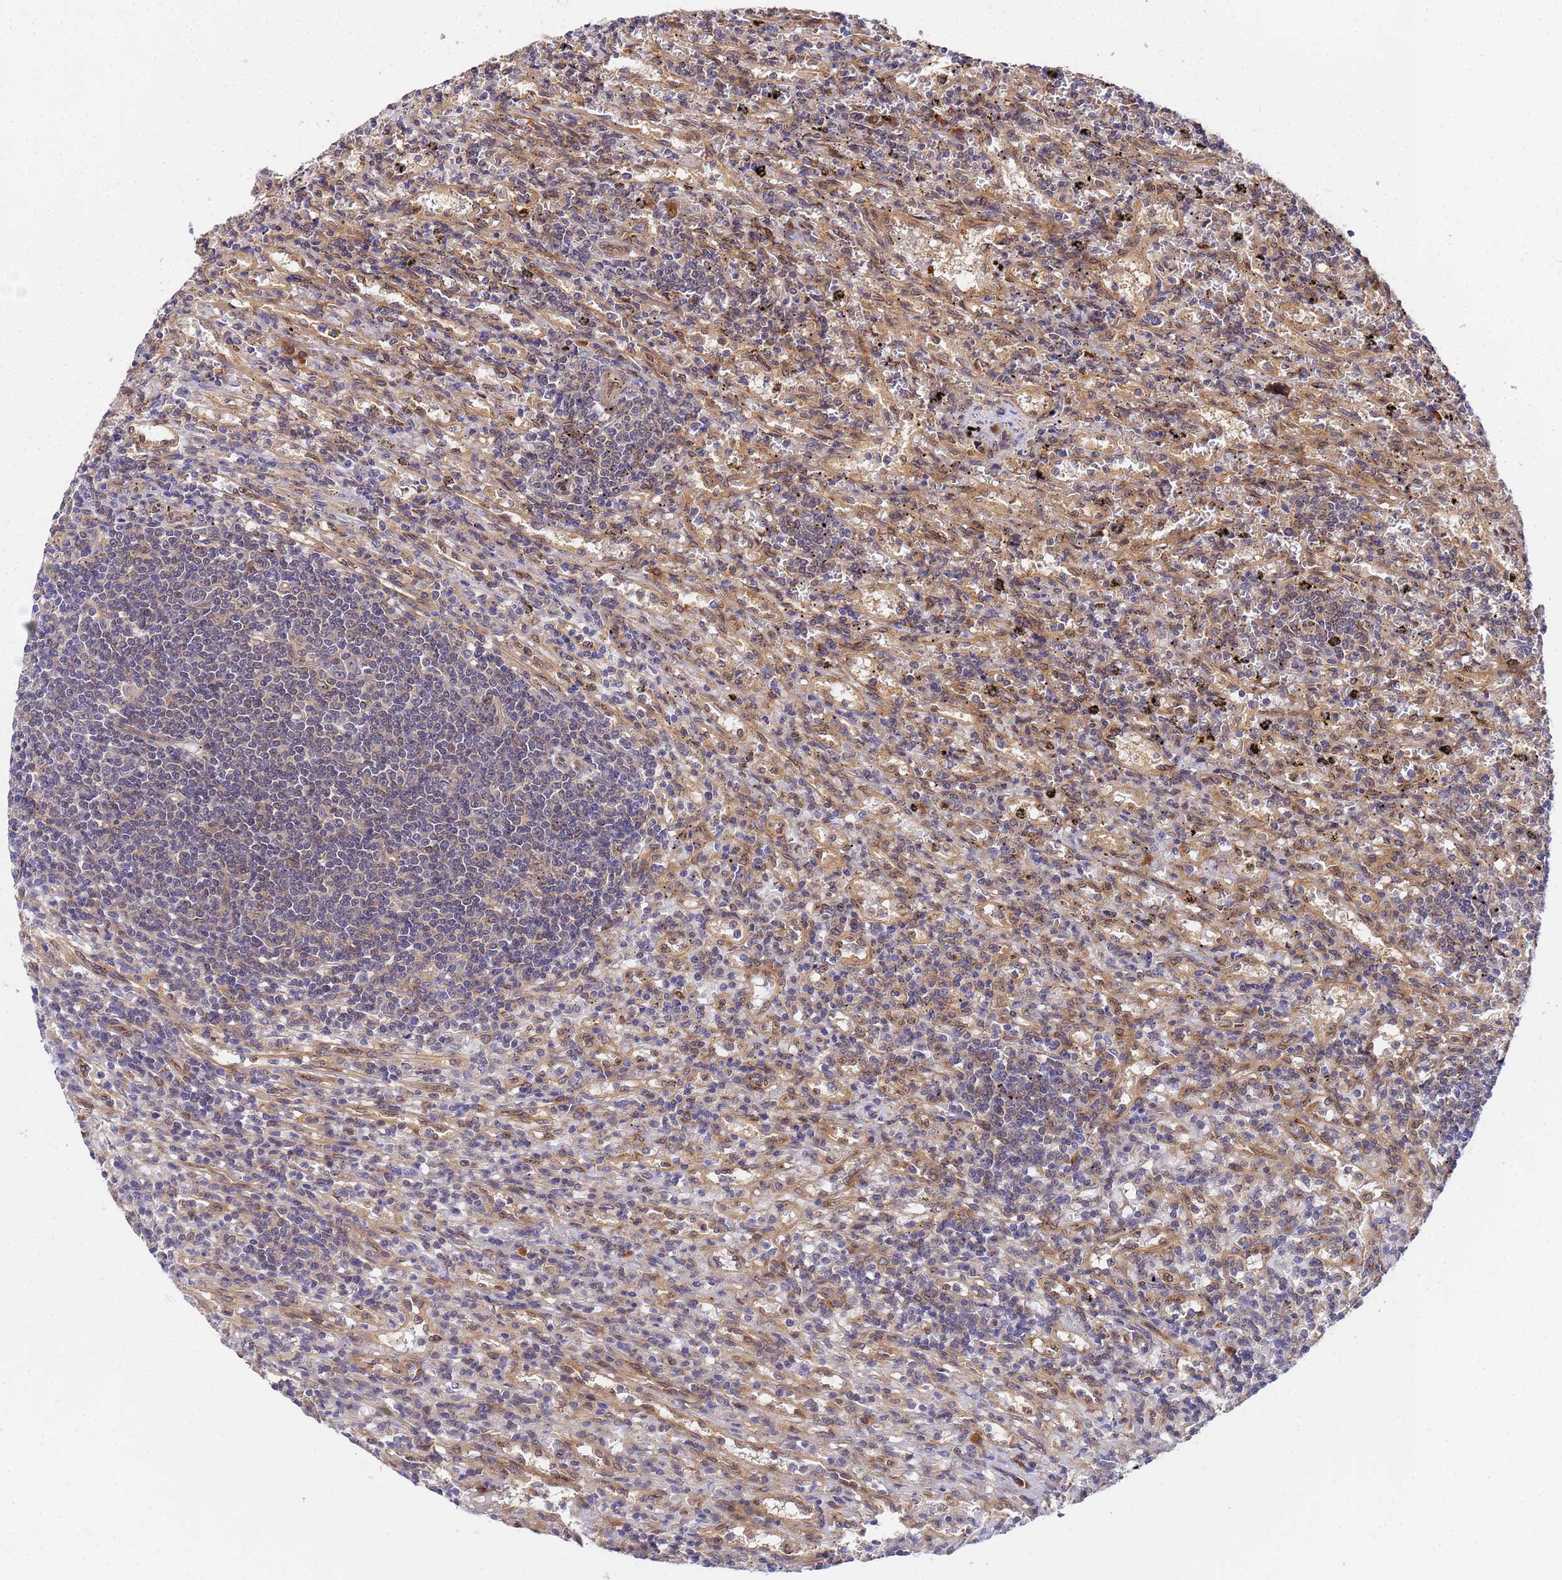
{"staining": {"intensity": "negative", "quantity": "none", "location": "none"}, "tissue": "lymphoma", "cell_type": "Tumor cells", "image_type": "cancer", "snomed": [{"axis": "morphology", "description": "Malignant lymphoma, non-Hodgkin's type, Low grade"}, {"axis": "topography", "description": "Spleen"}], "caption": "DAB (3,3'-diaminobenzidine) immunohistochemical staining of lymphoma displays no significant staining in tumor cells.", "gene": "UNC93B1", "patient": {"sex": "male", "age": 76}}